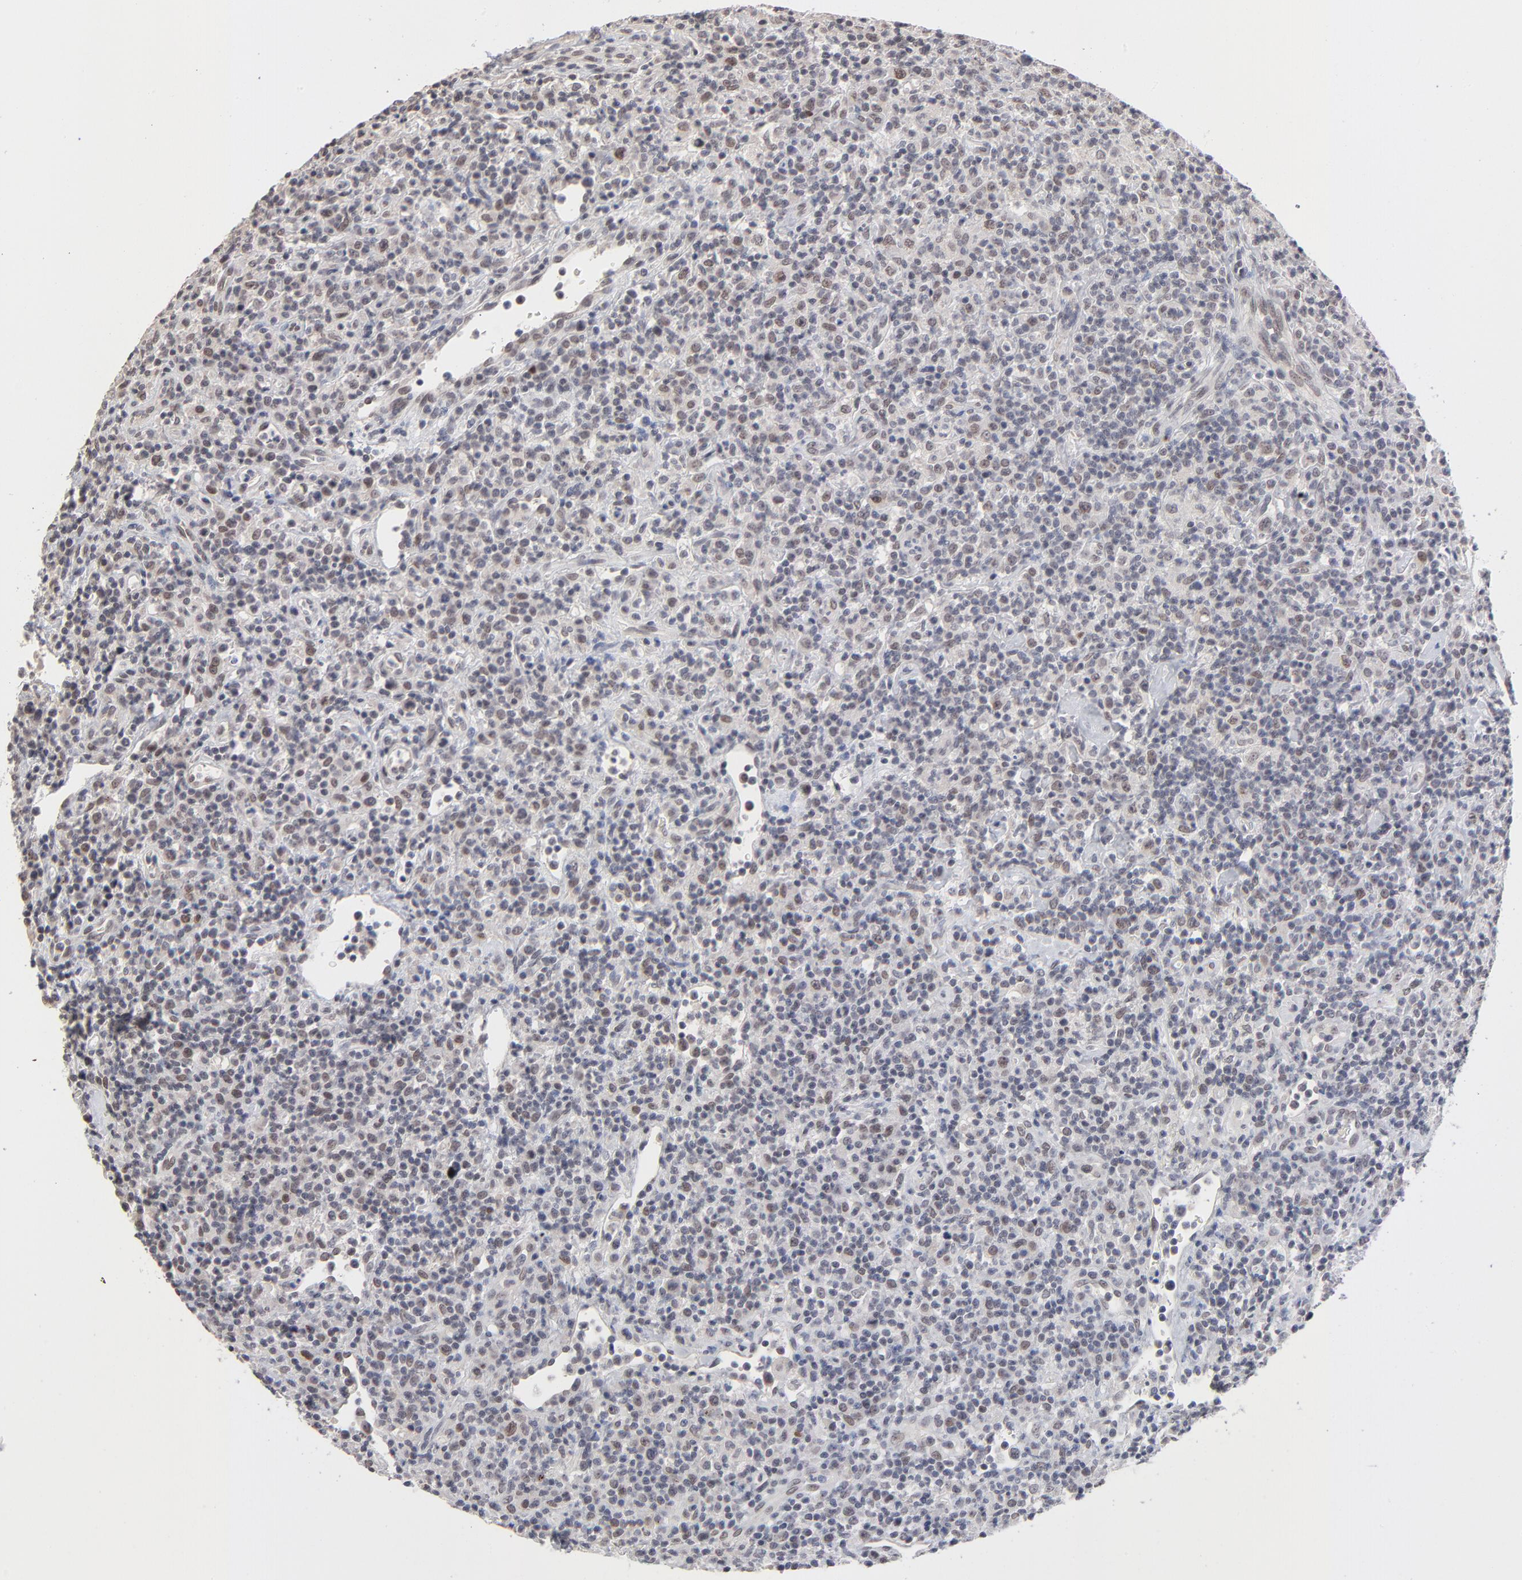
{"staining": {"intensity": "weak", "quantity": "<25%", "location": "nuclear"}, "tissue": "lymphoma", "cell_type": "Tumor cells", "image_type": "cancer", "snomed": [{"axis": "morphology", "description": "Hodgkin's disease, NOS"}, {"axis": "topography", "description": "Lymph node"}], "caption": "The photomicrograph demonstrates no significant expression in tumor cells of lymphoma. (Brightfield microscopy of DAB (3,3'-diaminobenzidine) IHC at high magnification).", "gene": "MBIP", "patient": {"sex": "male", "age": 65}}